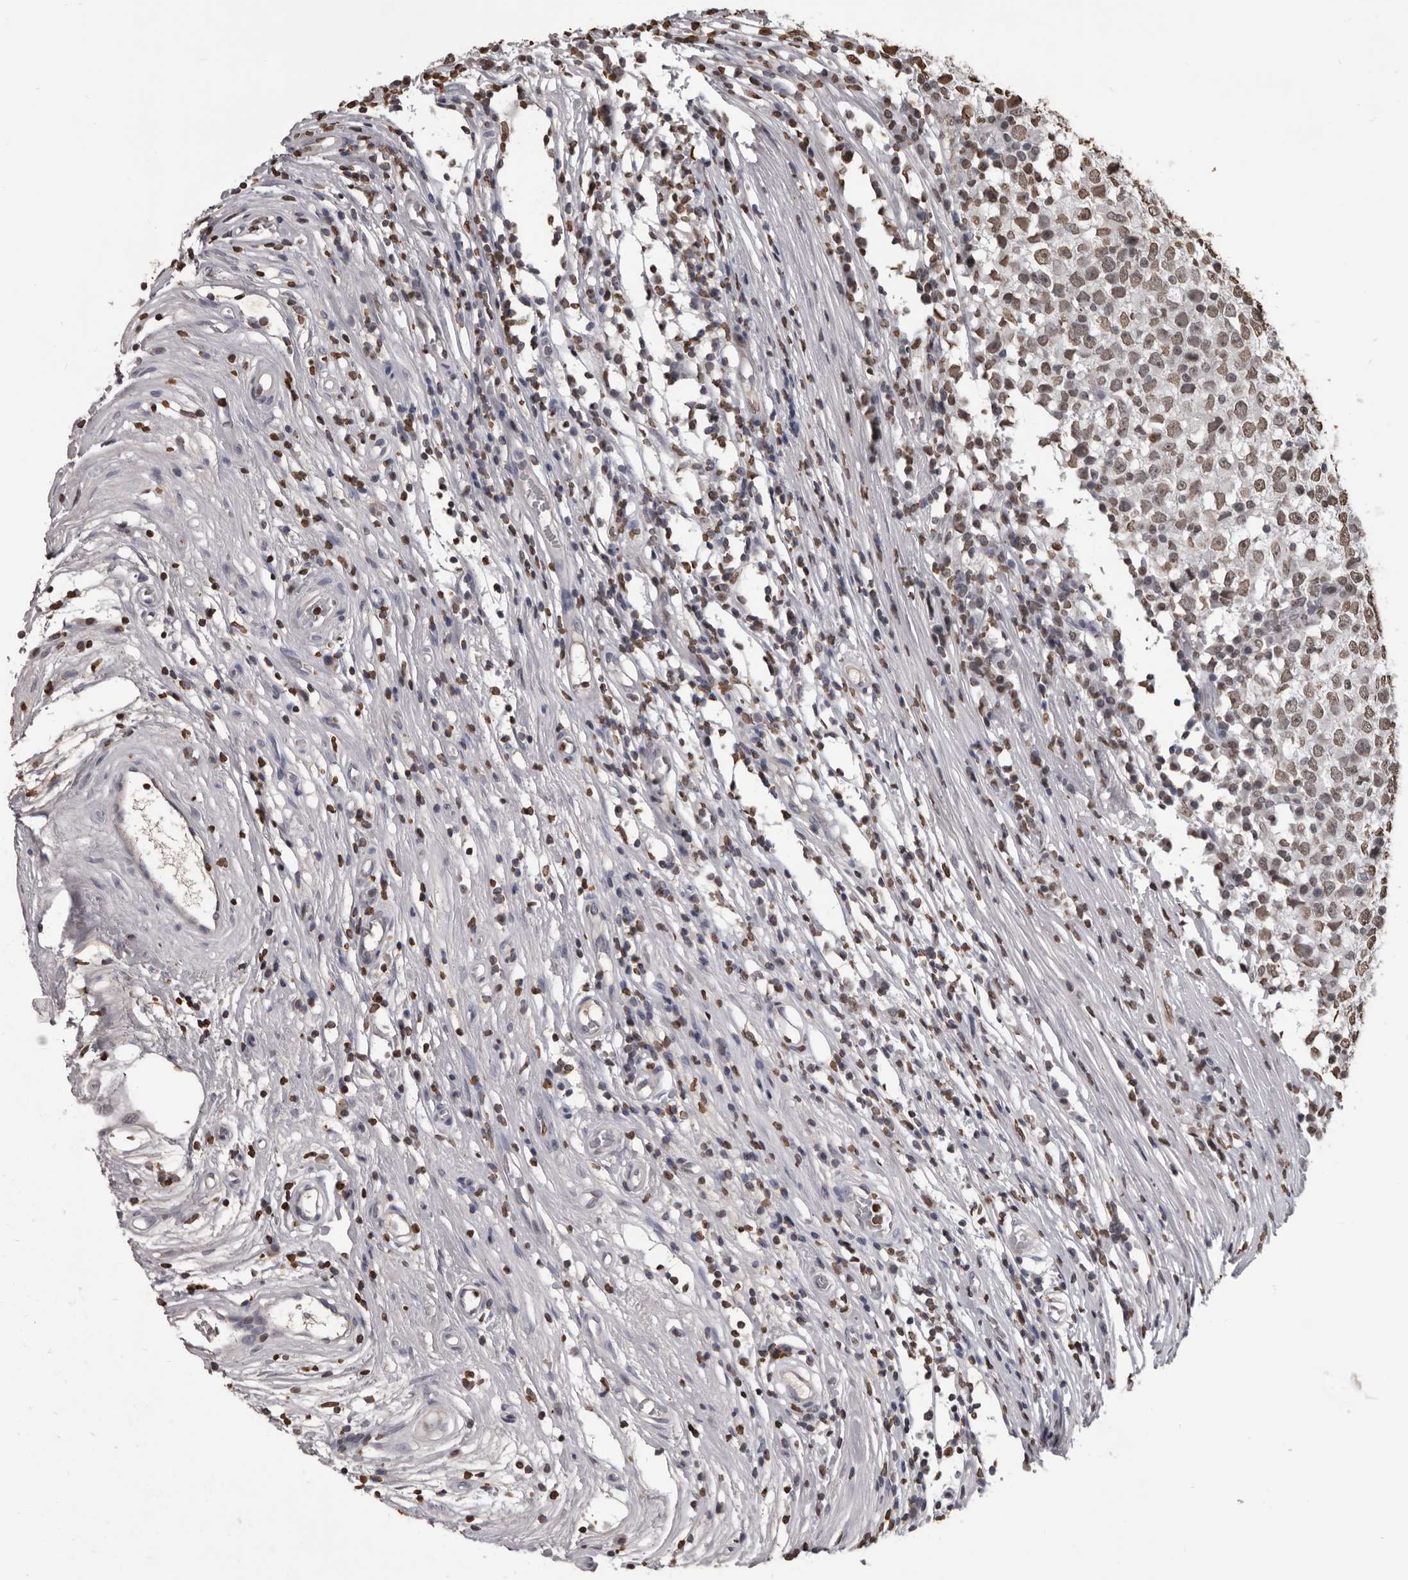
{"staining": {"intensity": "moderate", "quantity": ">75%", "location": "nuclear"}, "tissue": "testis cancer", "cell_type": "Tumor cells", "image_type": "cancer", "snomed": [{"axis": "morphology", "description": "Seminoma, NOS"}, {"axis": "topography", "description": "Testis"}], "caption": "This photomicrograph exhibits IHC staining of human testis seminoma, with medium moderate nuclear expression in approximately >75% of tumor cells.", "gene": "AHR", "patient": {"sex": "male", "age": 65}}